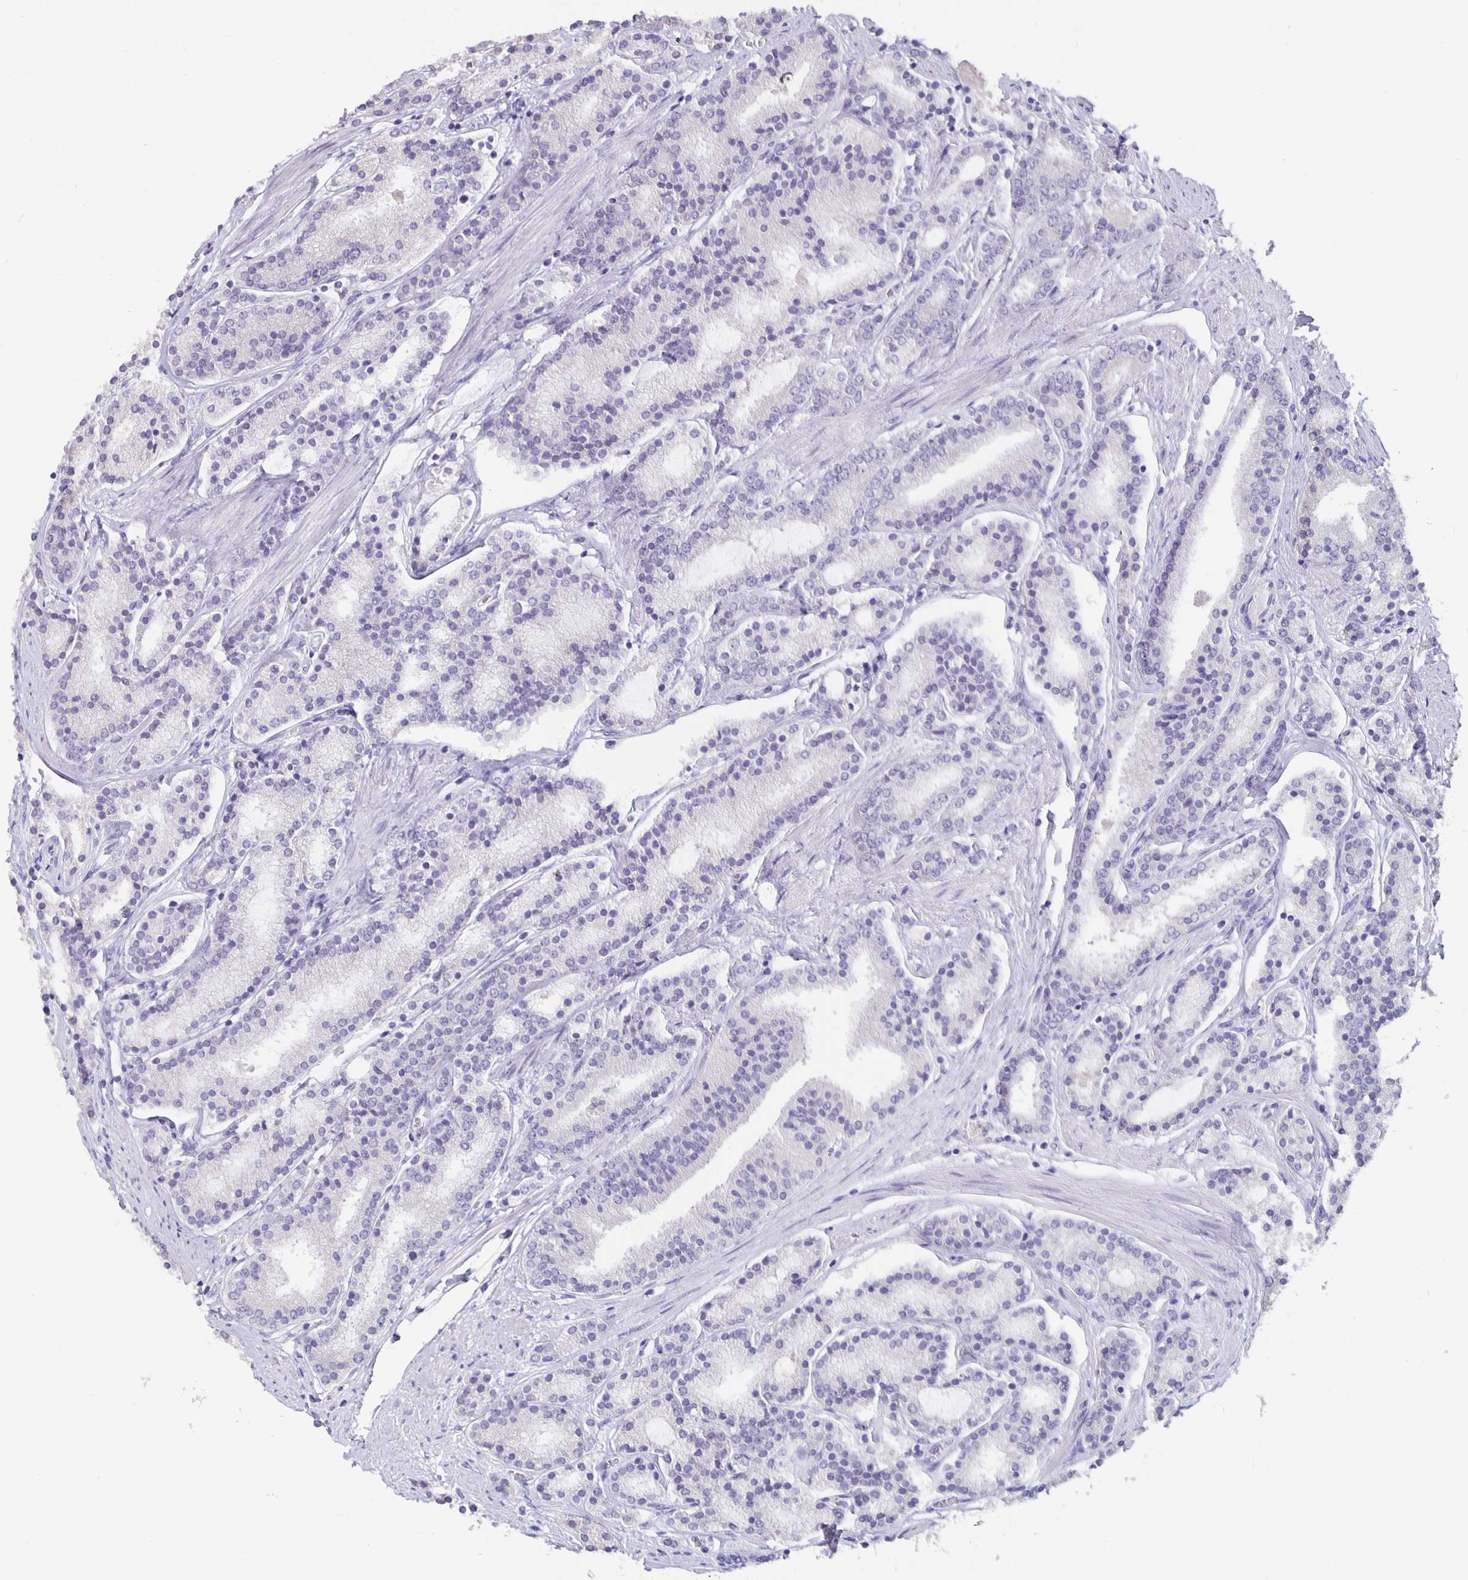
{"staining": {"intensity": "negative", "quantity": "none", "location": "none"}, "tissue": "prostate cancer", "cell_type": "Tumor cells", "image_type": "cancer", "snomed": [{"axis": "morphology", "description": "Adenocarcinoma, High grade"}, {"axis": "topography", "description": "Prostate"}], "caption": "Immunohistochemical staining of prostate cancer reveals no significant staining in tumor cells.", "gene": "GPX4", "patient": {"sex": "male", "age": 63}}